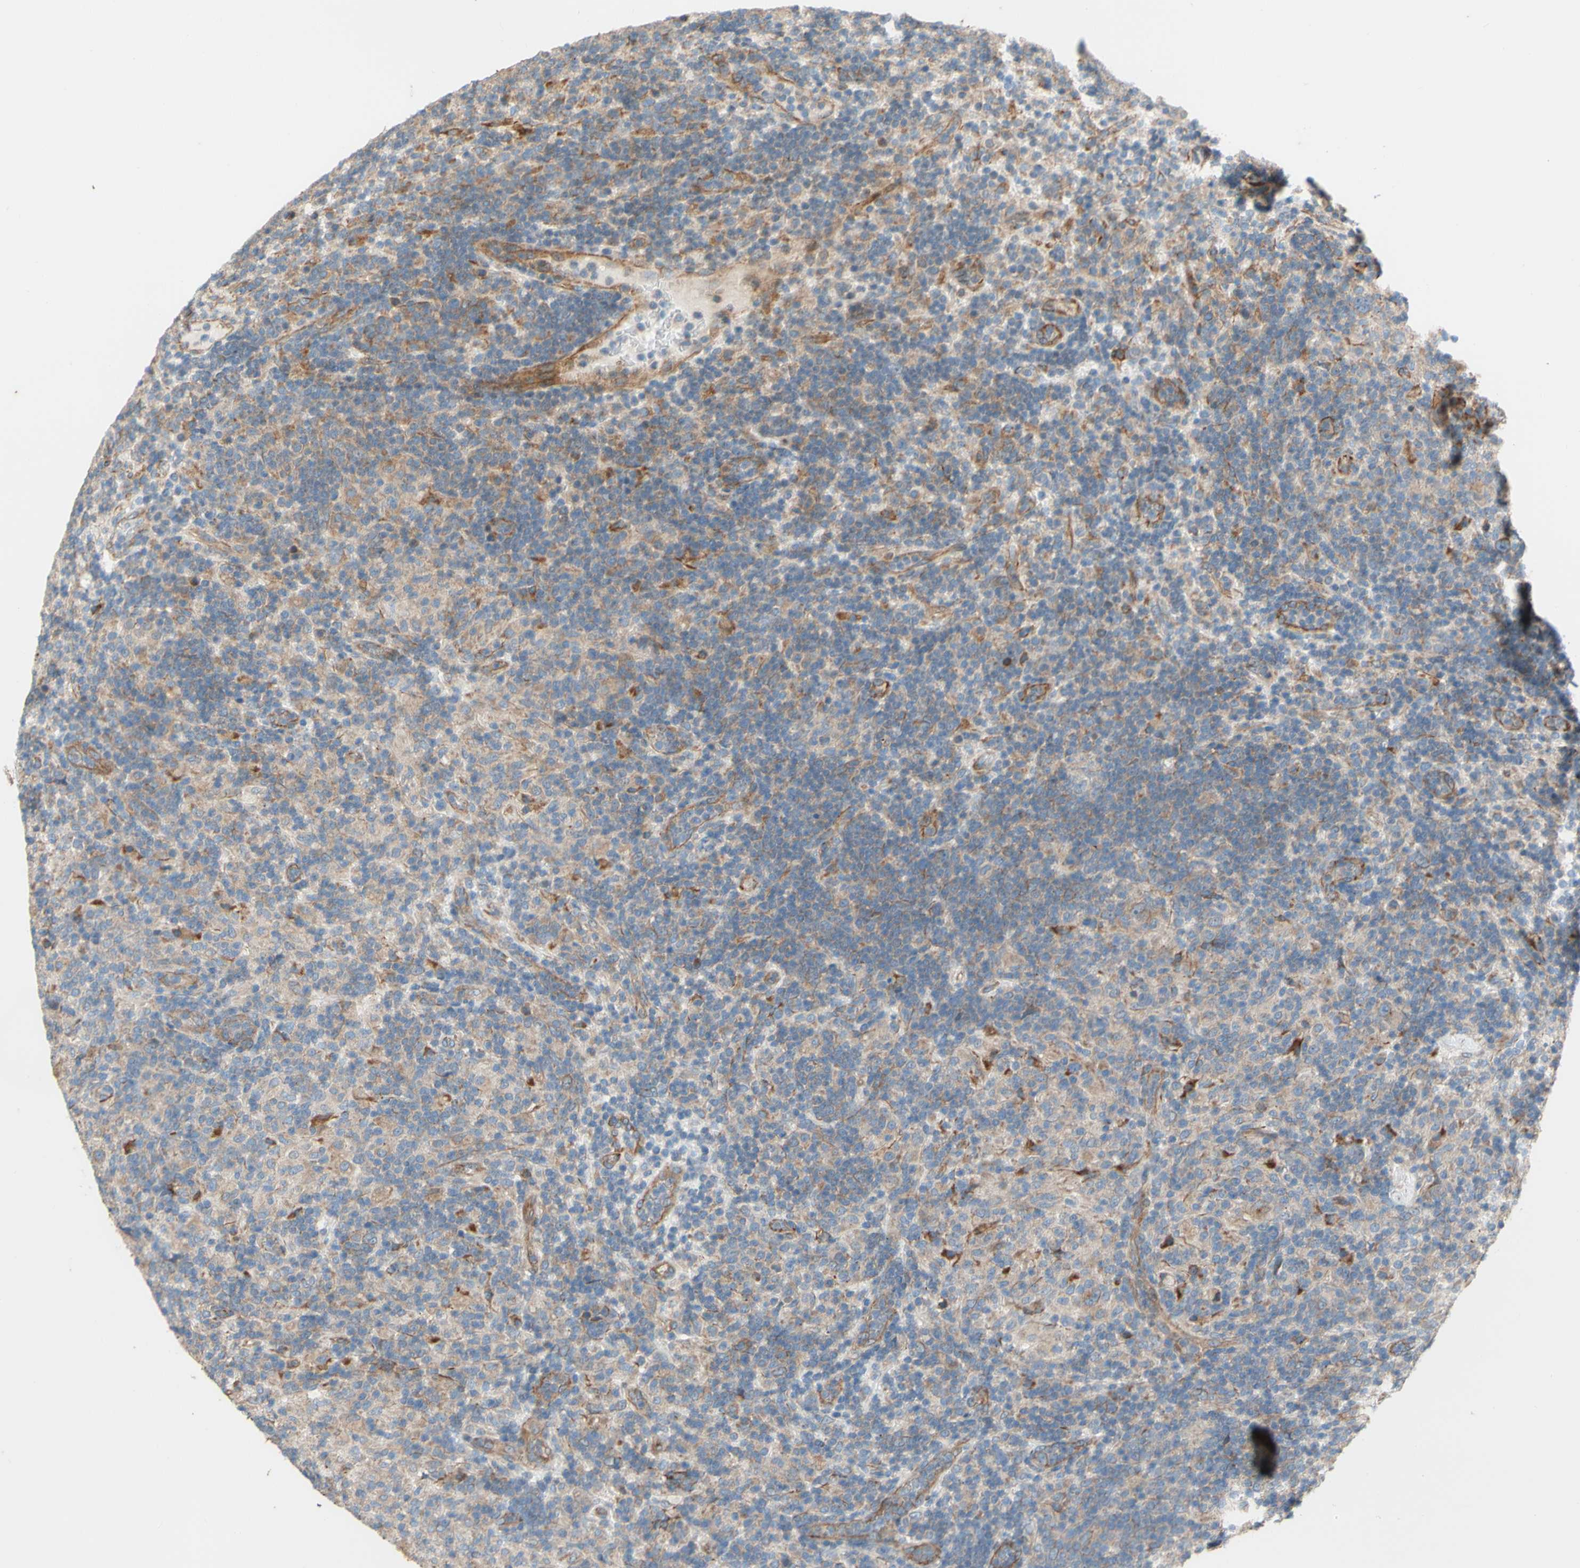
{"staining": {"intensity": "moderate", "quantity": ">75%", "location": "cytoplasmic/membranous"}, "tissue": "lymphoma", "cell_type": "Tumor cells", "image_type": "cancer", "snomed": [{"axis": "morphology", "description": "Hodgkin's disease, NOS"}, {"axis": "topography", "description": "Lymph node"}], "caption": "Immunohistochemical staining of human Hodgkin's disease exhibits medium levels of moderate cytoplasmic/membranous expression in about >75% of tumor cells. (DAB (3,3'-diaminobenzidine) = brown stain, brightfield microscopy at high magnification).", "gene": "C1orf43", "patient": {"sex": "male", "age": 70}}